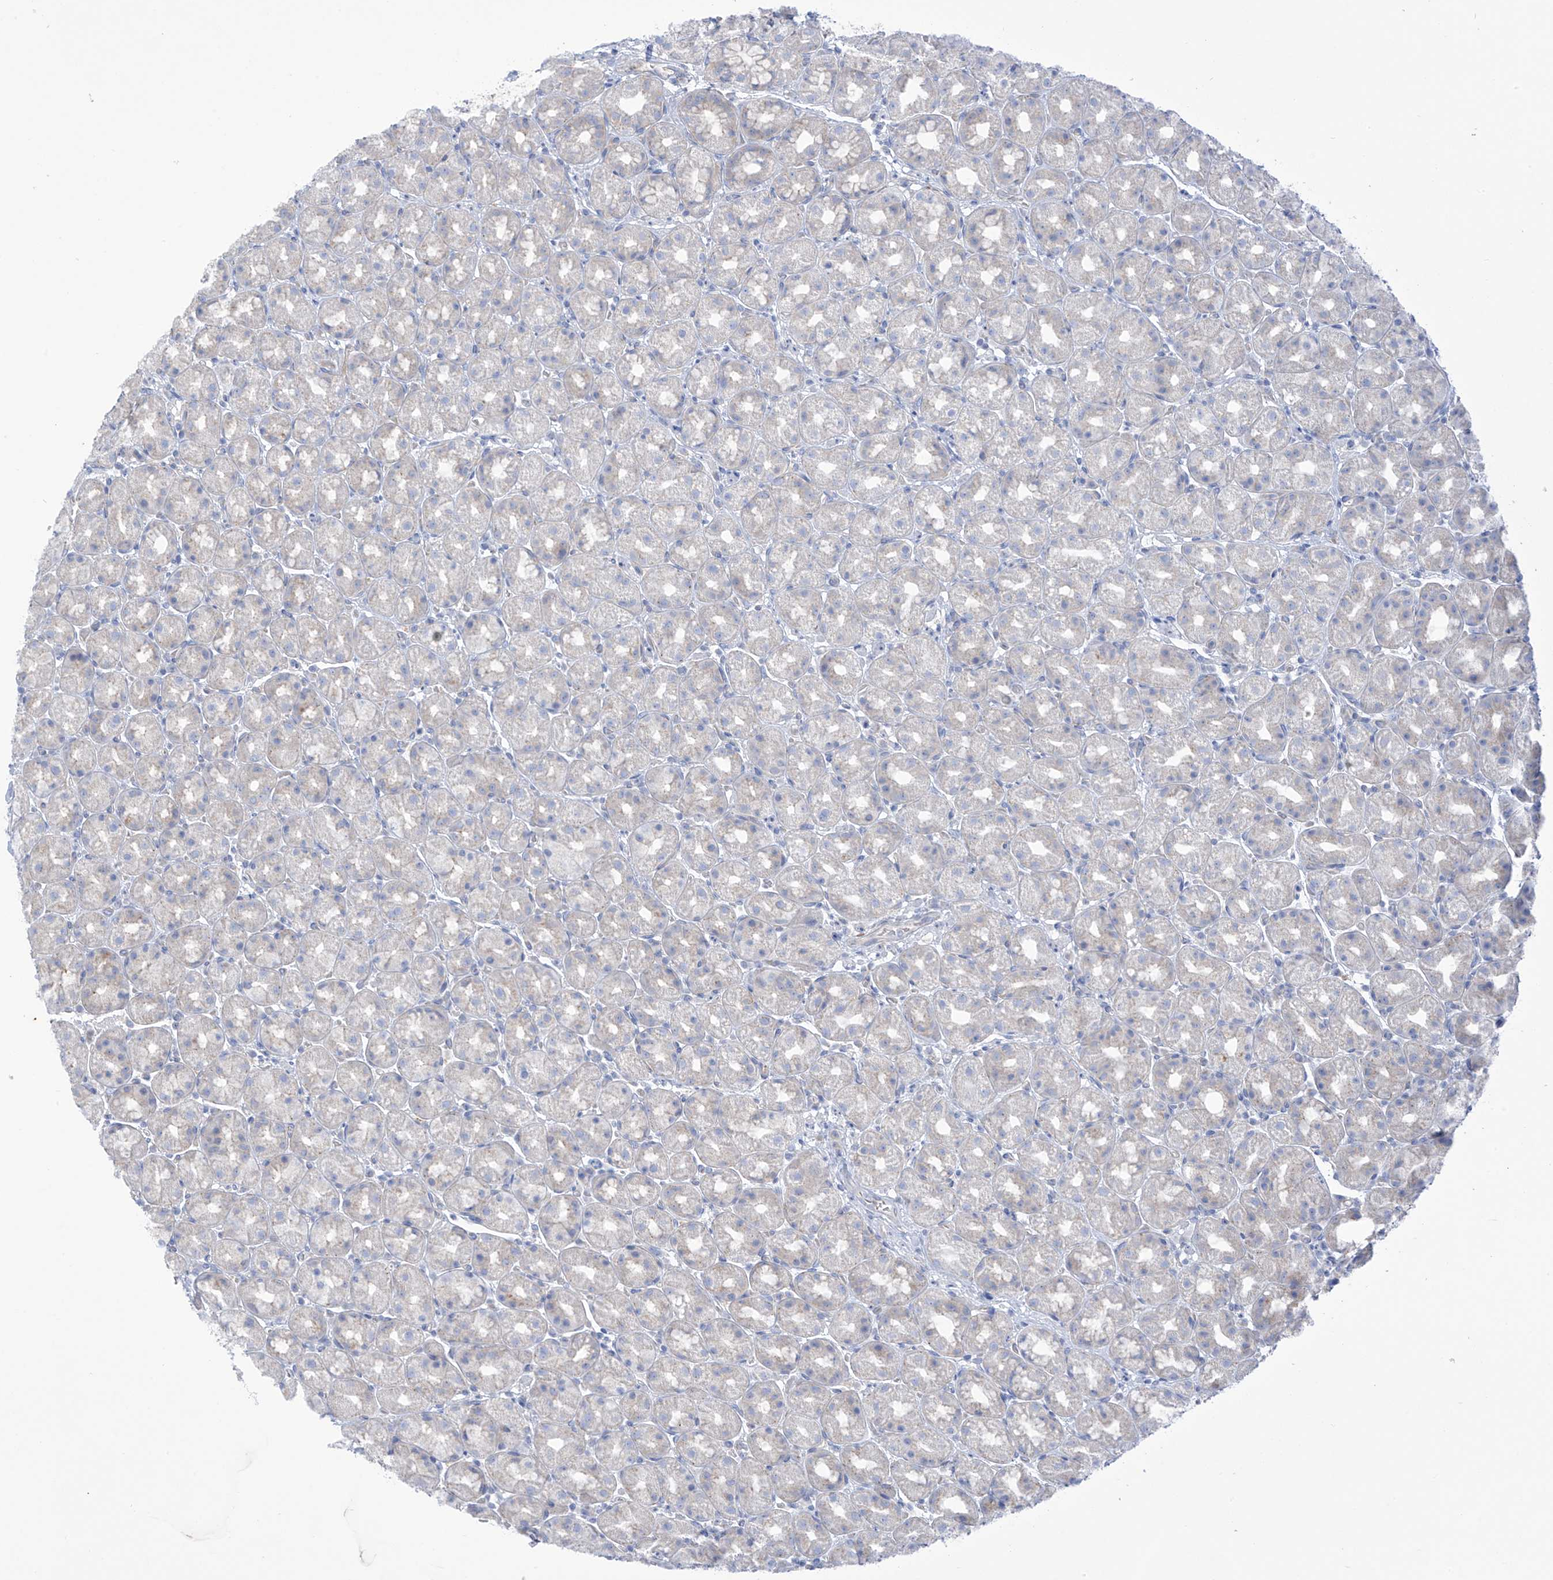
{"staining": {"intensity": "moderate", "quantity": "<25%", "location": "cytoplasmic/membranous"}, "tissue": "stomach", "cell_type": "Glandular cells", "image_type": "normal", "snomed": [{"axis": "morphology", "description": "Normal tissue, NOS"}, {"axis": "topography", "description": "Stomach, upper"}], "caption": "An image of human stomach stained for a protein shows moderate cytoplasmic/membranous brown staining in glandular cells.", "gene": "FABP2", "patient": {"sex": "male", "age": 68}}